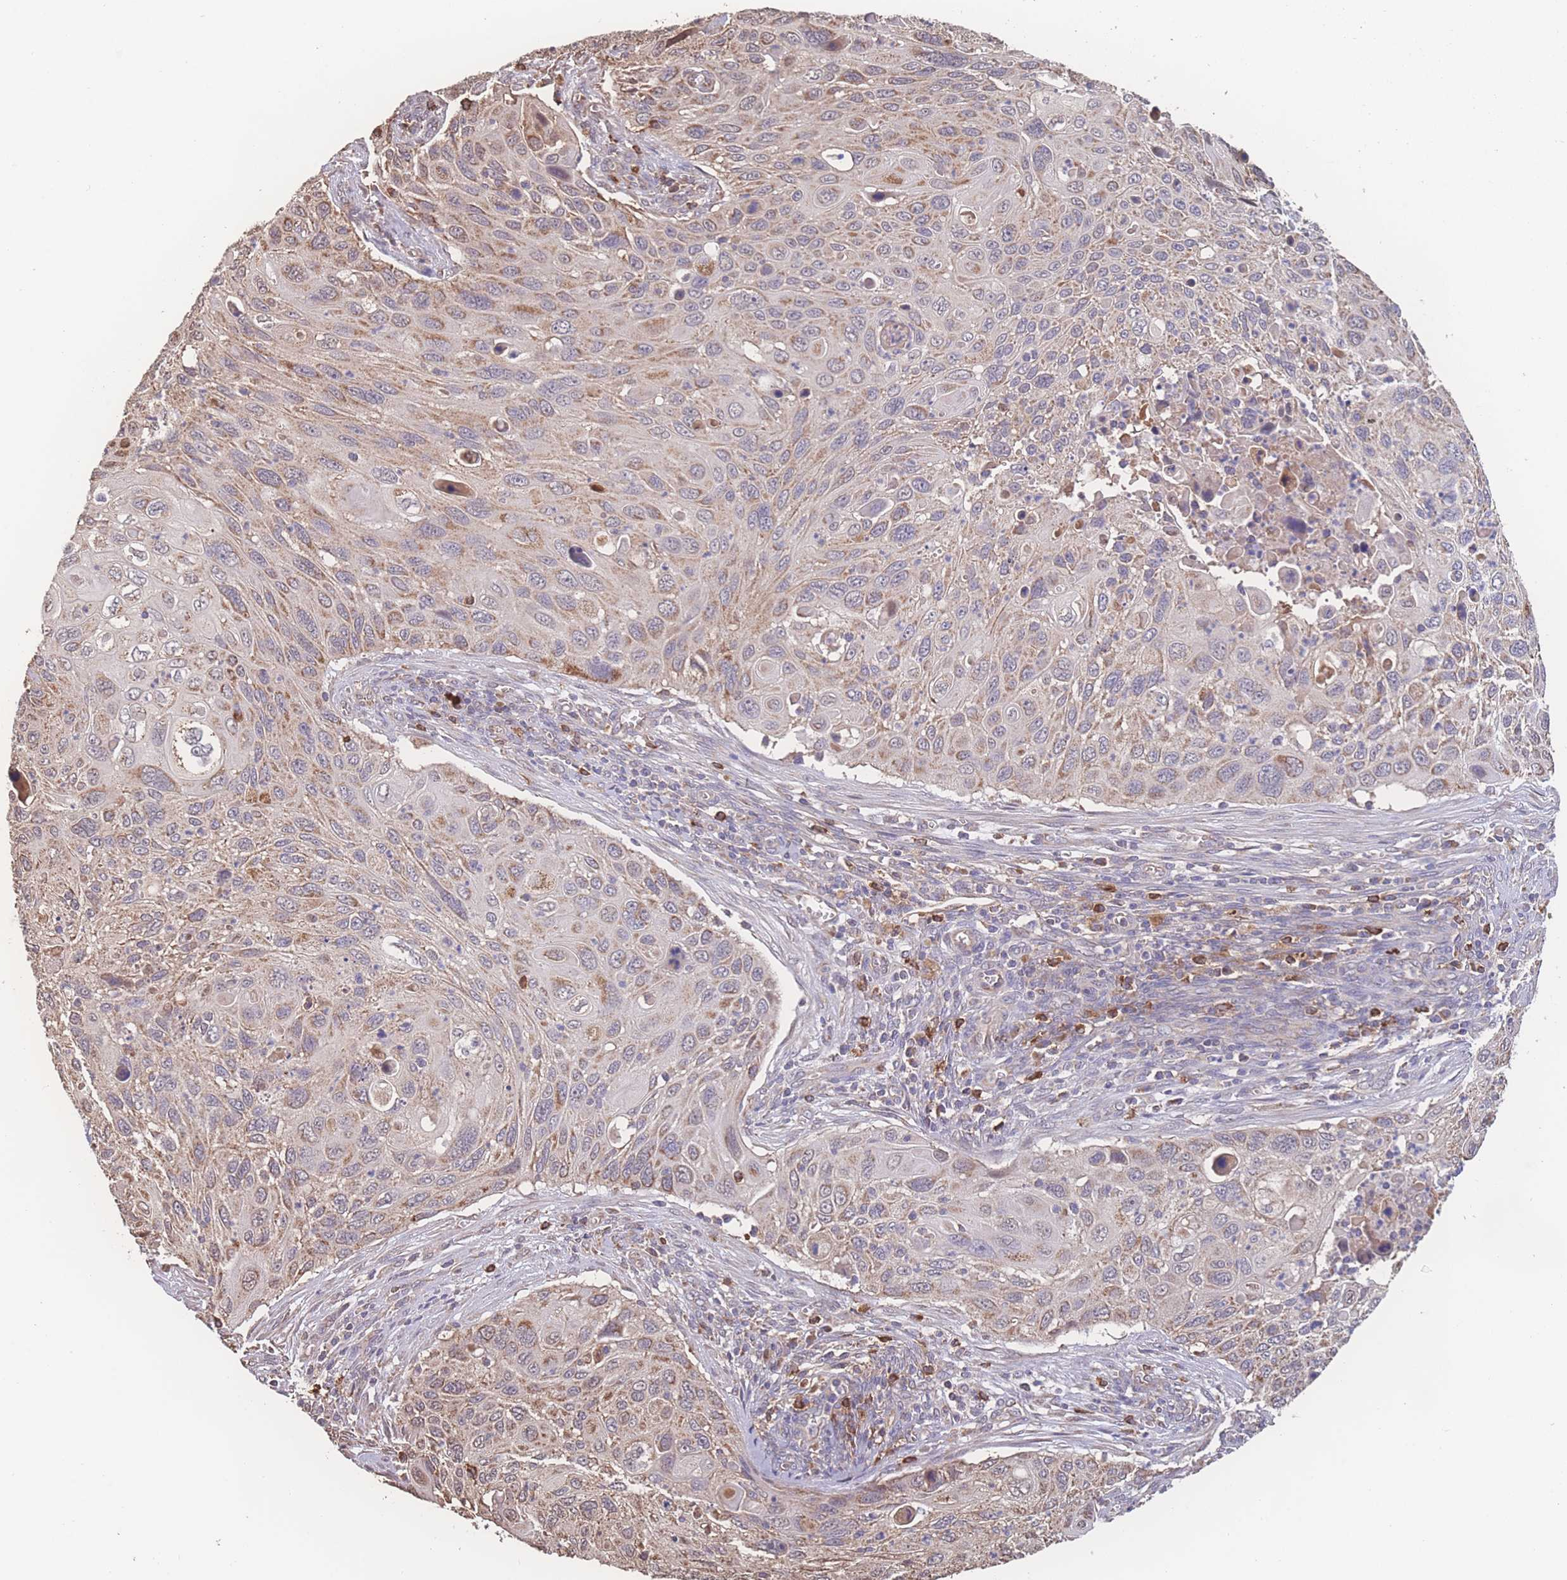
{"staining": {"intensity": "moderate", "quantity": "<25%", "location": "cytoplasmic/membranous"}, "tissue": "cervical cancer", "cell_type": "Tumor cells", "image_type": "cancer", "snomed": [{"axis": "morphology", "description": "Squamous cell carcinoma, NOS"}, {"axis": "topography", "description": "Cervix"}], "caption": "There is low levels of moderate cytoplasmic/membranous staining in tumor cells of cervical squamous cell carcinoma, as demonstrated by immunohistochemical staining (brown color).", "gene": "SGSM3", "patient": {"sex": "female", "age": 70}}